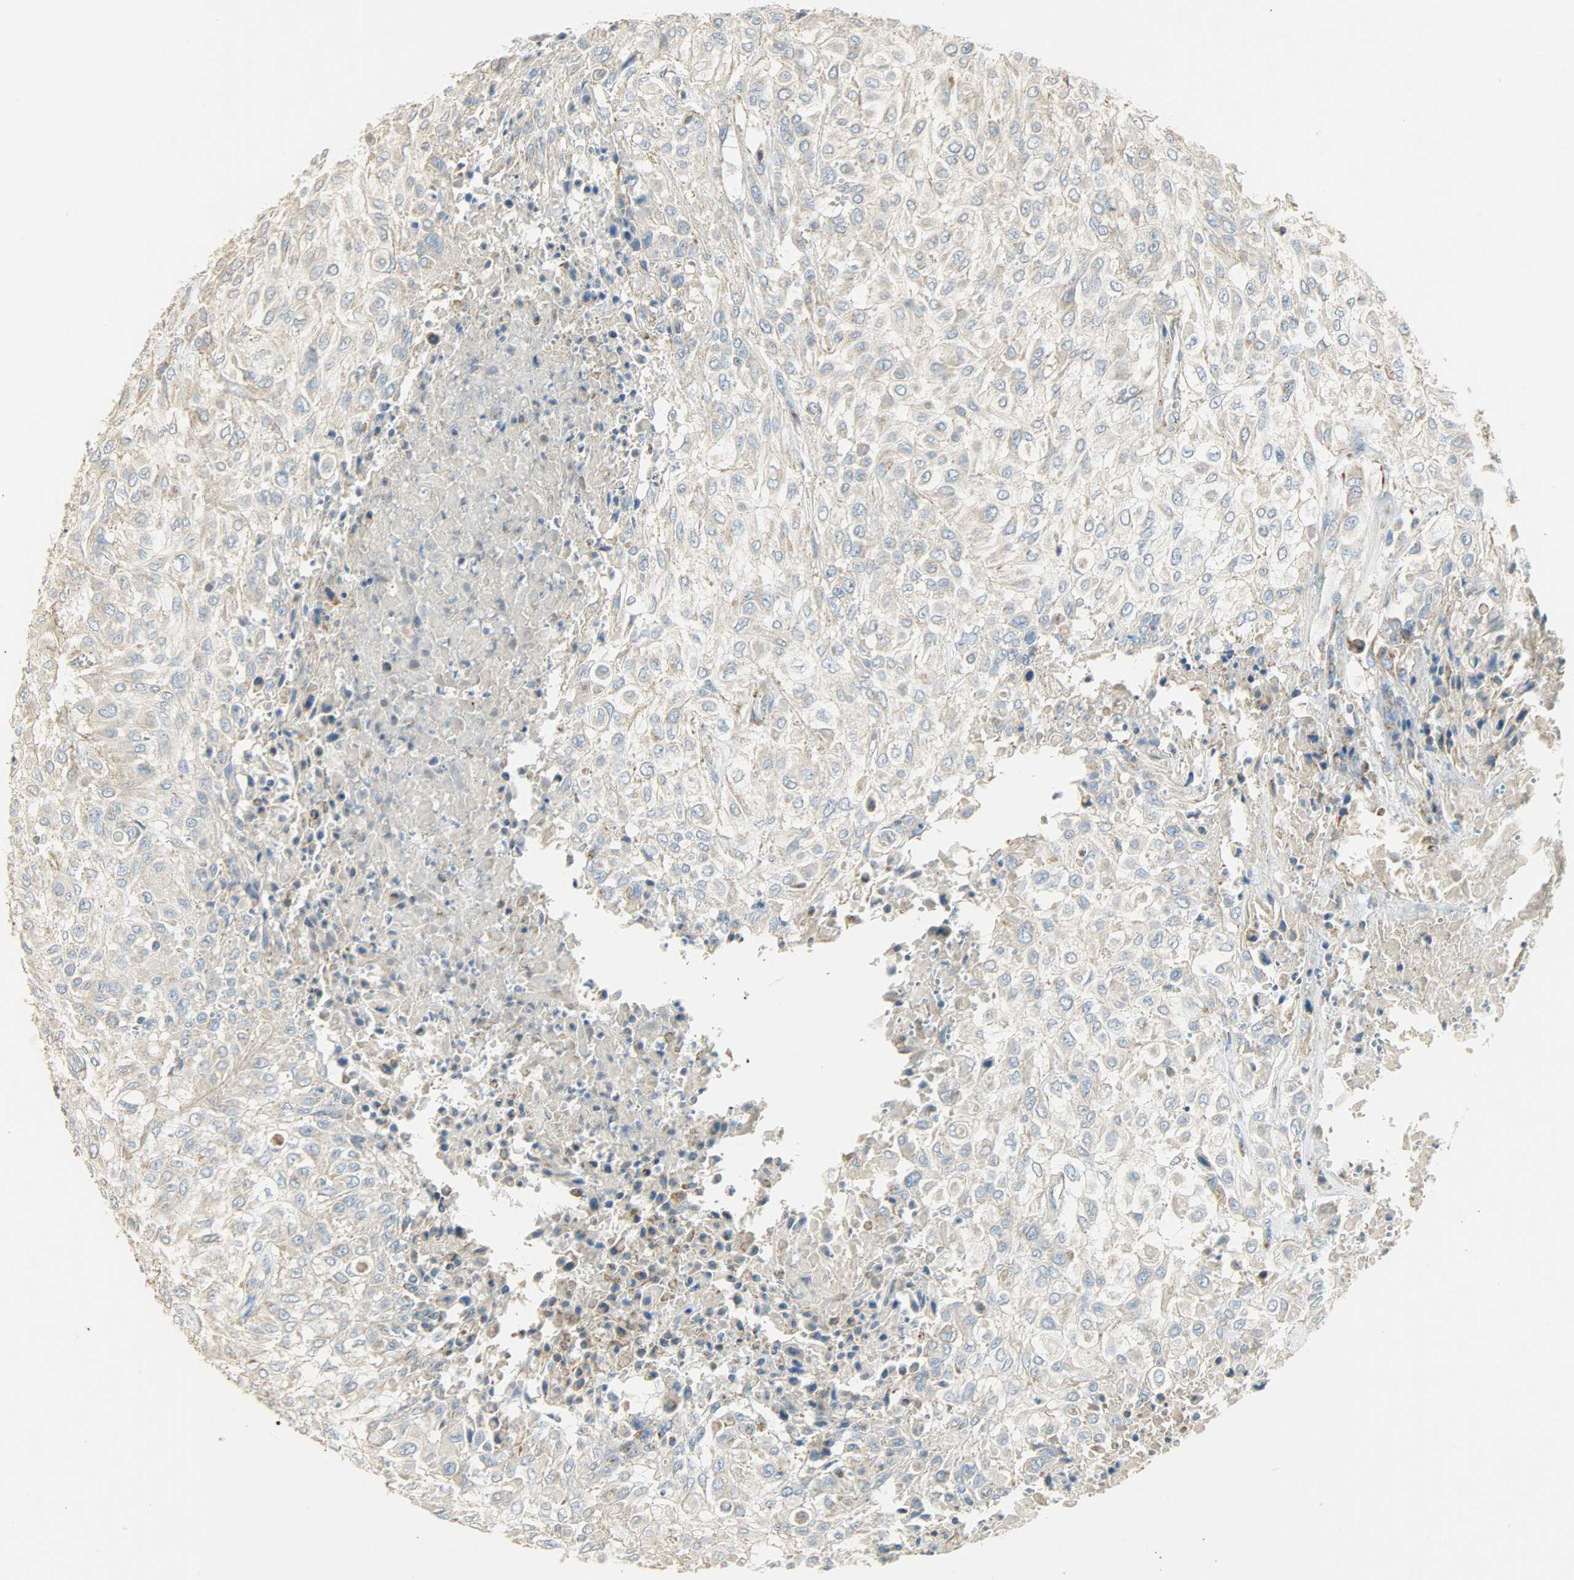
{"staining": {"intensity": "weak", "quantity": "25%-75%", "location": "cytoplasmic/membranous"}, "tissue": "urothelial cancer", "cell_type": "Tumor cells", "image_type": "cancer", "snomed": [{"axis": "morphology", "description": "Urothelial carcinoma, High grade"}, {"axis": "topography", "description": "Urinary bladder"}], "caption": "A photomicrograph of urothelial carcinoma (high-grade) stained for a protein shows weak cytoplasmic/membranous brown staining in tumor cells.", "gene": "NNT", "patient": {"sex": "male", "age": 57}}